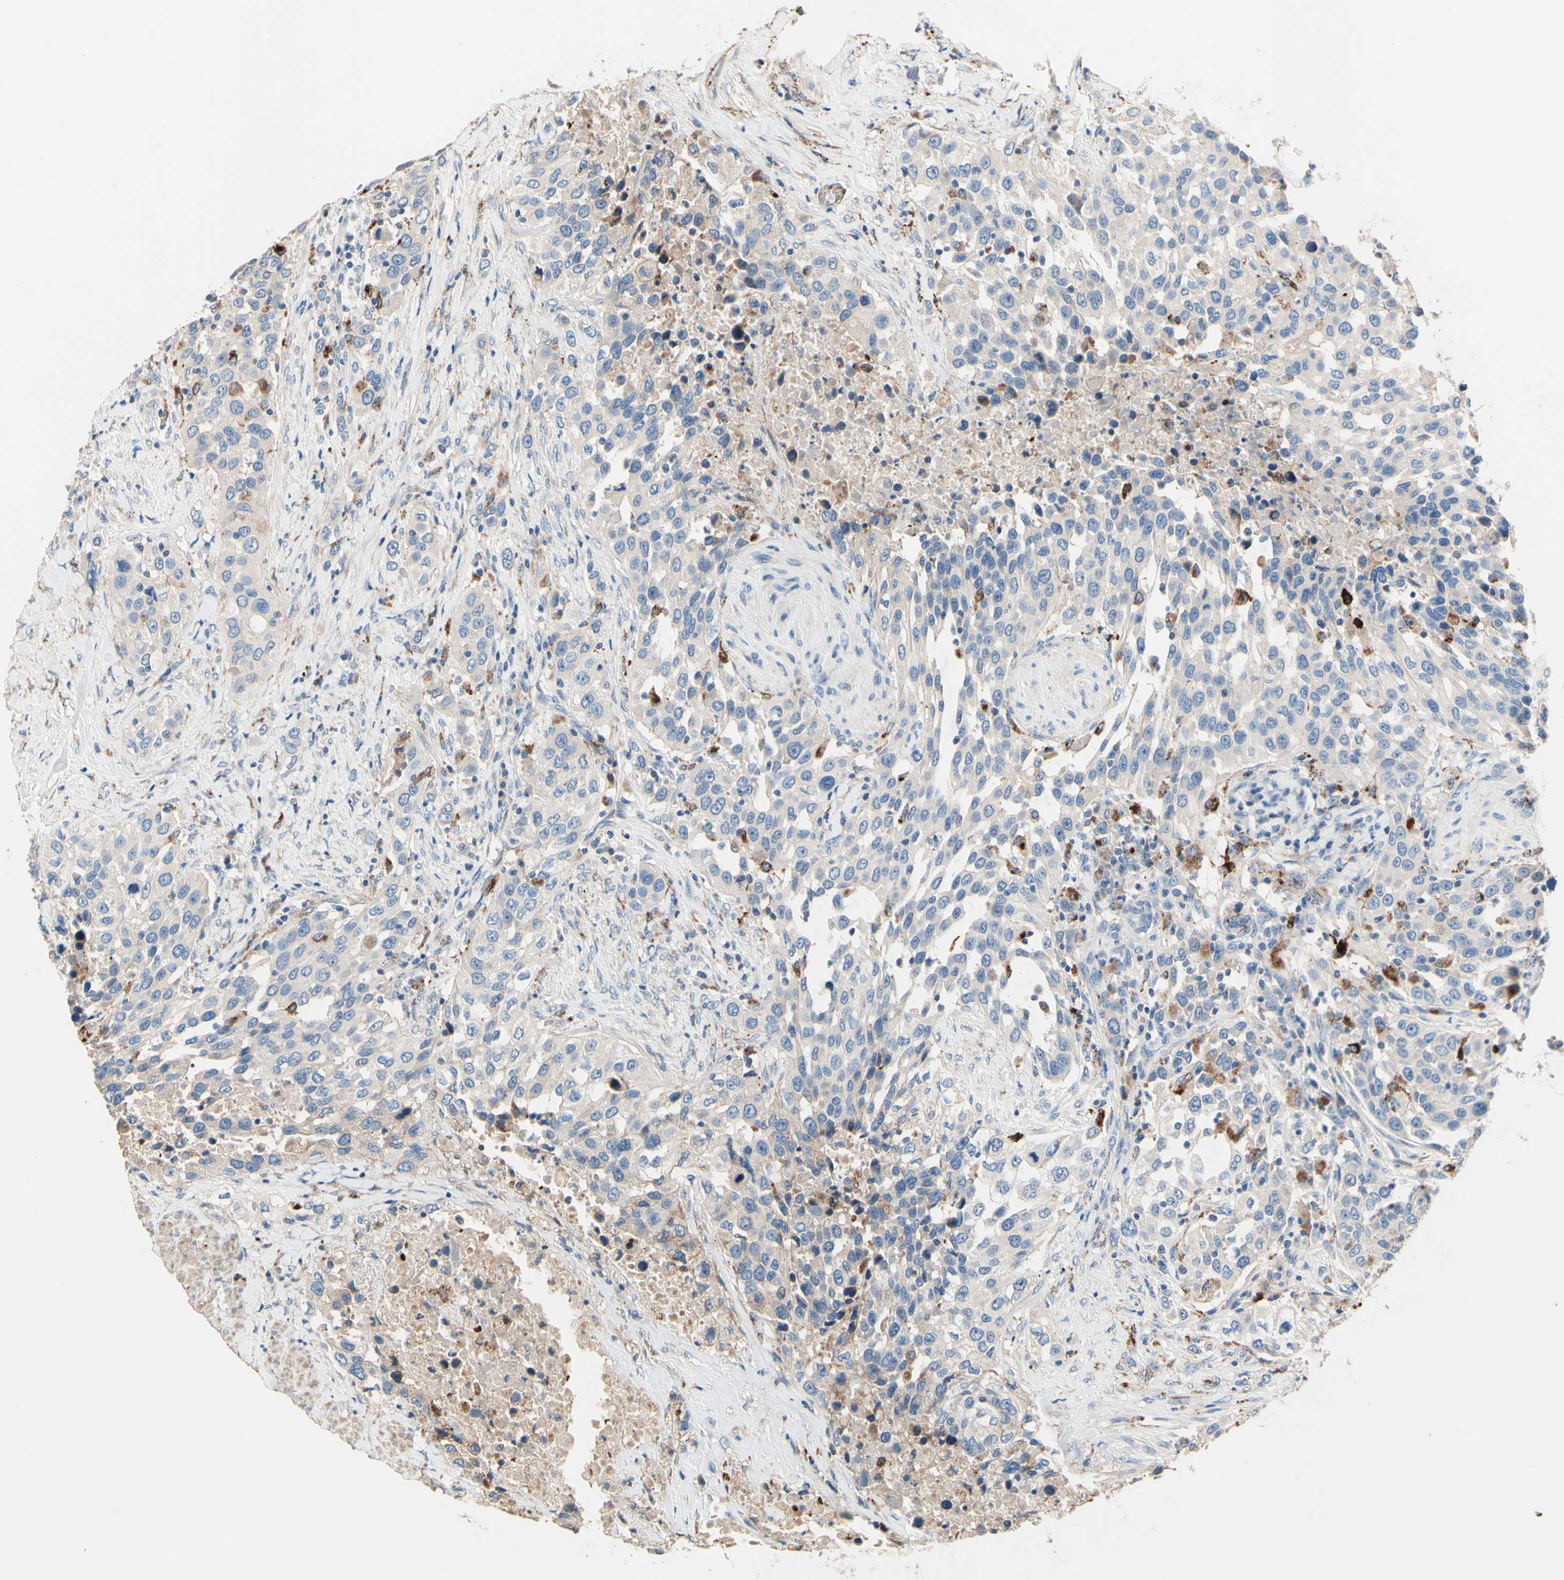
{"staining": {"intensity": "strong", "quantity": "<25%", "location": "cytoplasmic/membranous"}, "tissue": "urothelial cancer", "cell_type": "Tumor cells", "image_type": "cancer", "snomed": [{"axis": "morphology", "description": "Urothelial carcinoma, High grade"}, {"axis": "topography", "description": "Urinary bladder"}], "caption": "This micrograph reveals urothelial cancer stained with immunohistochemistry (IHC) to label a protein in brown. The cytoplasmic/membranous of tumor cells show strong positivity for the protein. Nuclei are counter-stained blue.", "gene": "CDON", "patient": {"sex": "female", "age": 80}}